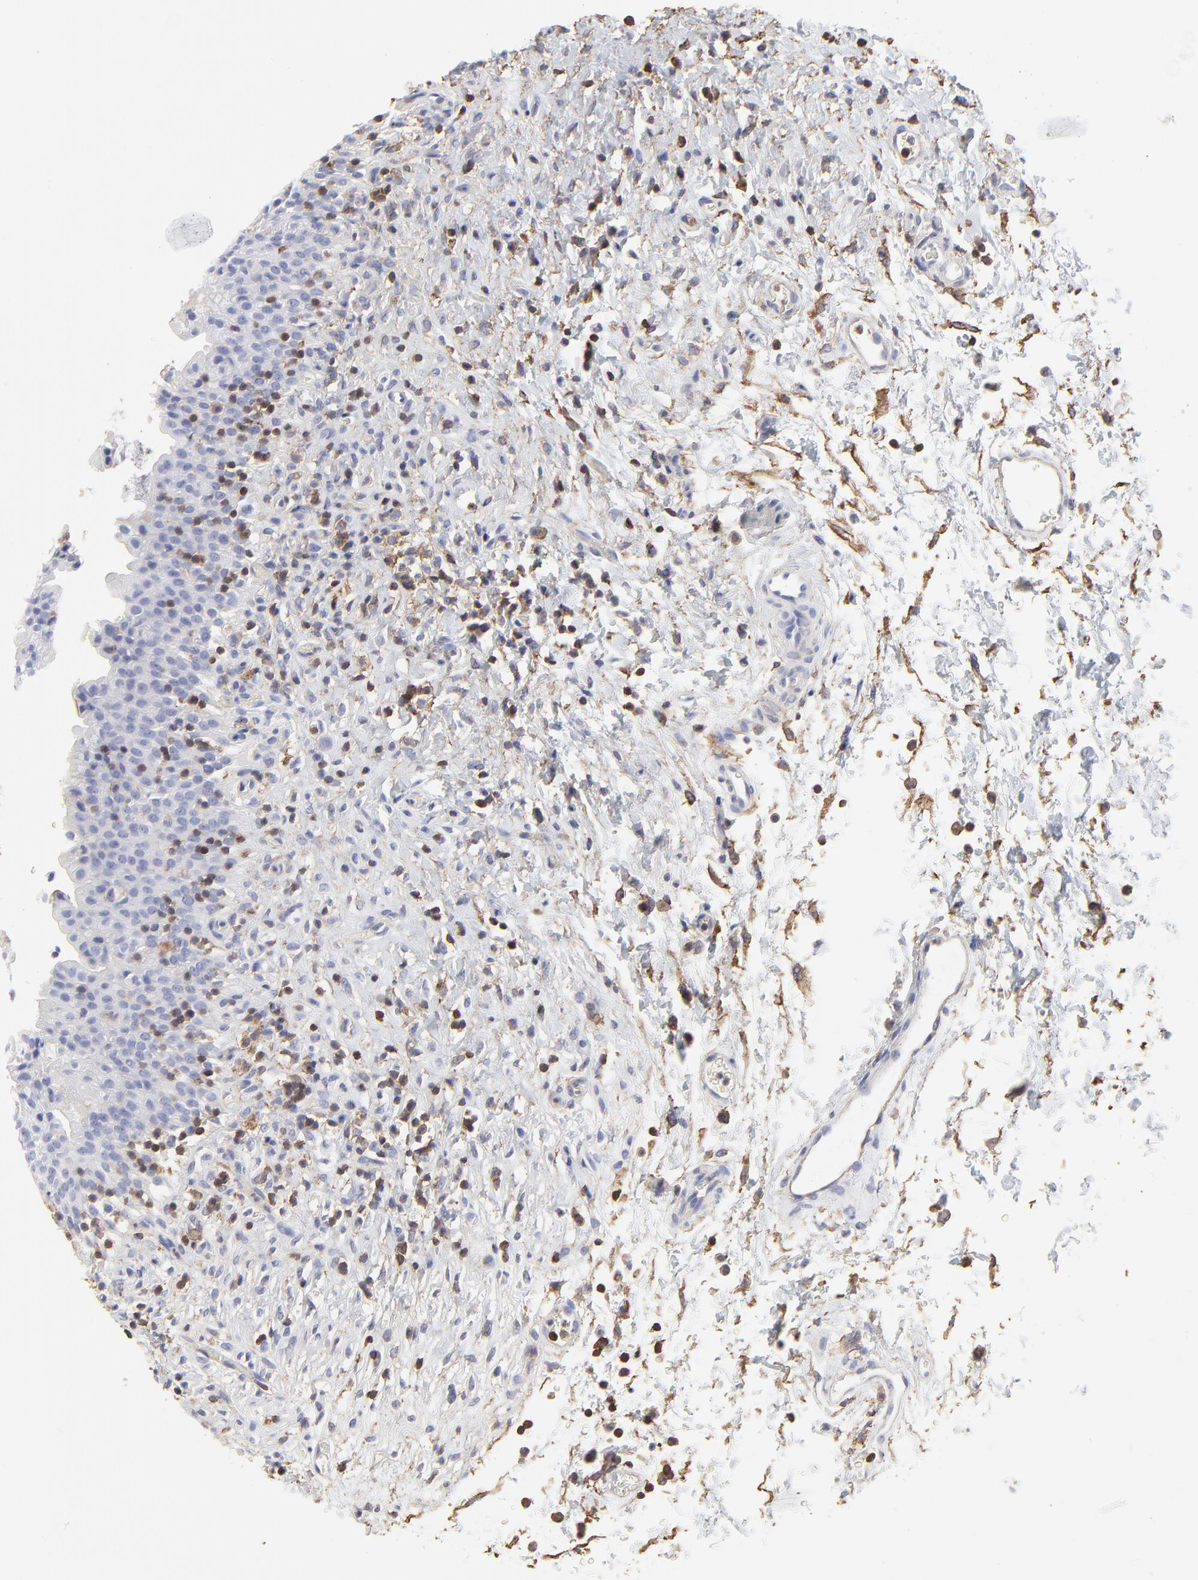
{"staining": {"intensity": "negative", "quantity": "none", "location": "none"}, "tissue": "urinary bladder", "cell_type": "Urothelial cells", "image_type": "normal", "snomed": [{"axis": "morphology", "description": "Normal tissue, NOS"}, {"axis": "topography", "description": "Urinary bladder"}], "caption": "Immunohistochemistry photomicrograph of benign urinary bladder: human urinary bladder stained with DAB displays no significant protein expression in urothelial cells. The staining was performed using DAB to visualize the protein expression in brown, while the nuclei were stained in blue with hematoxylin (Magnification: 20x).", "gene": "ANXA6", "patient": {"sex": "male", "age": 51}}